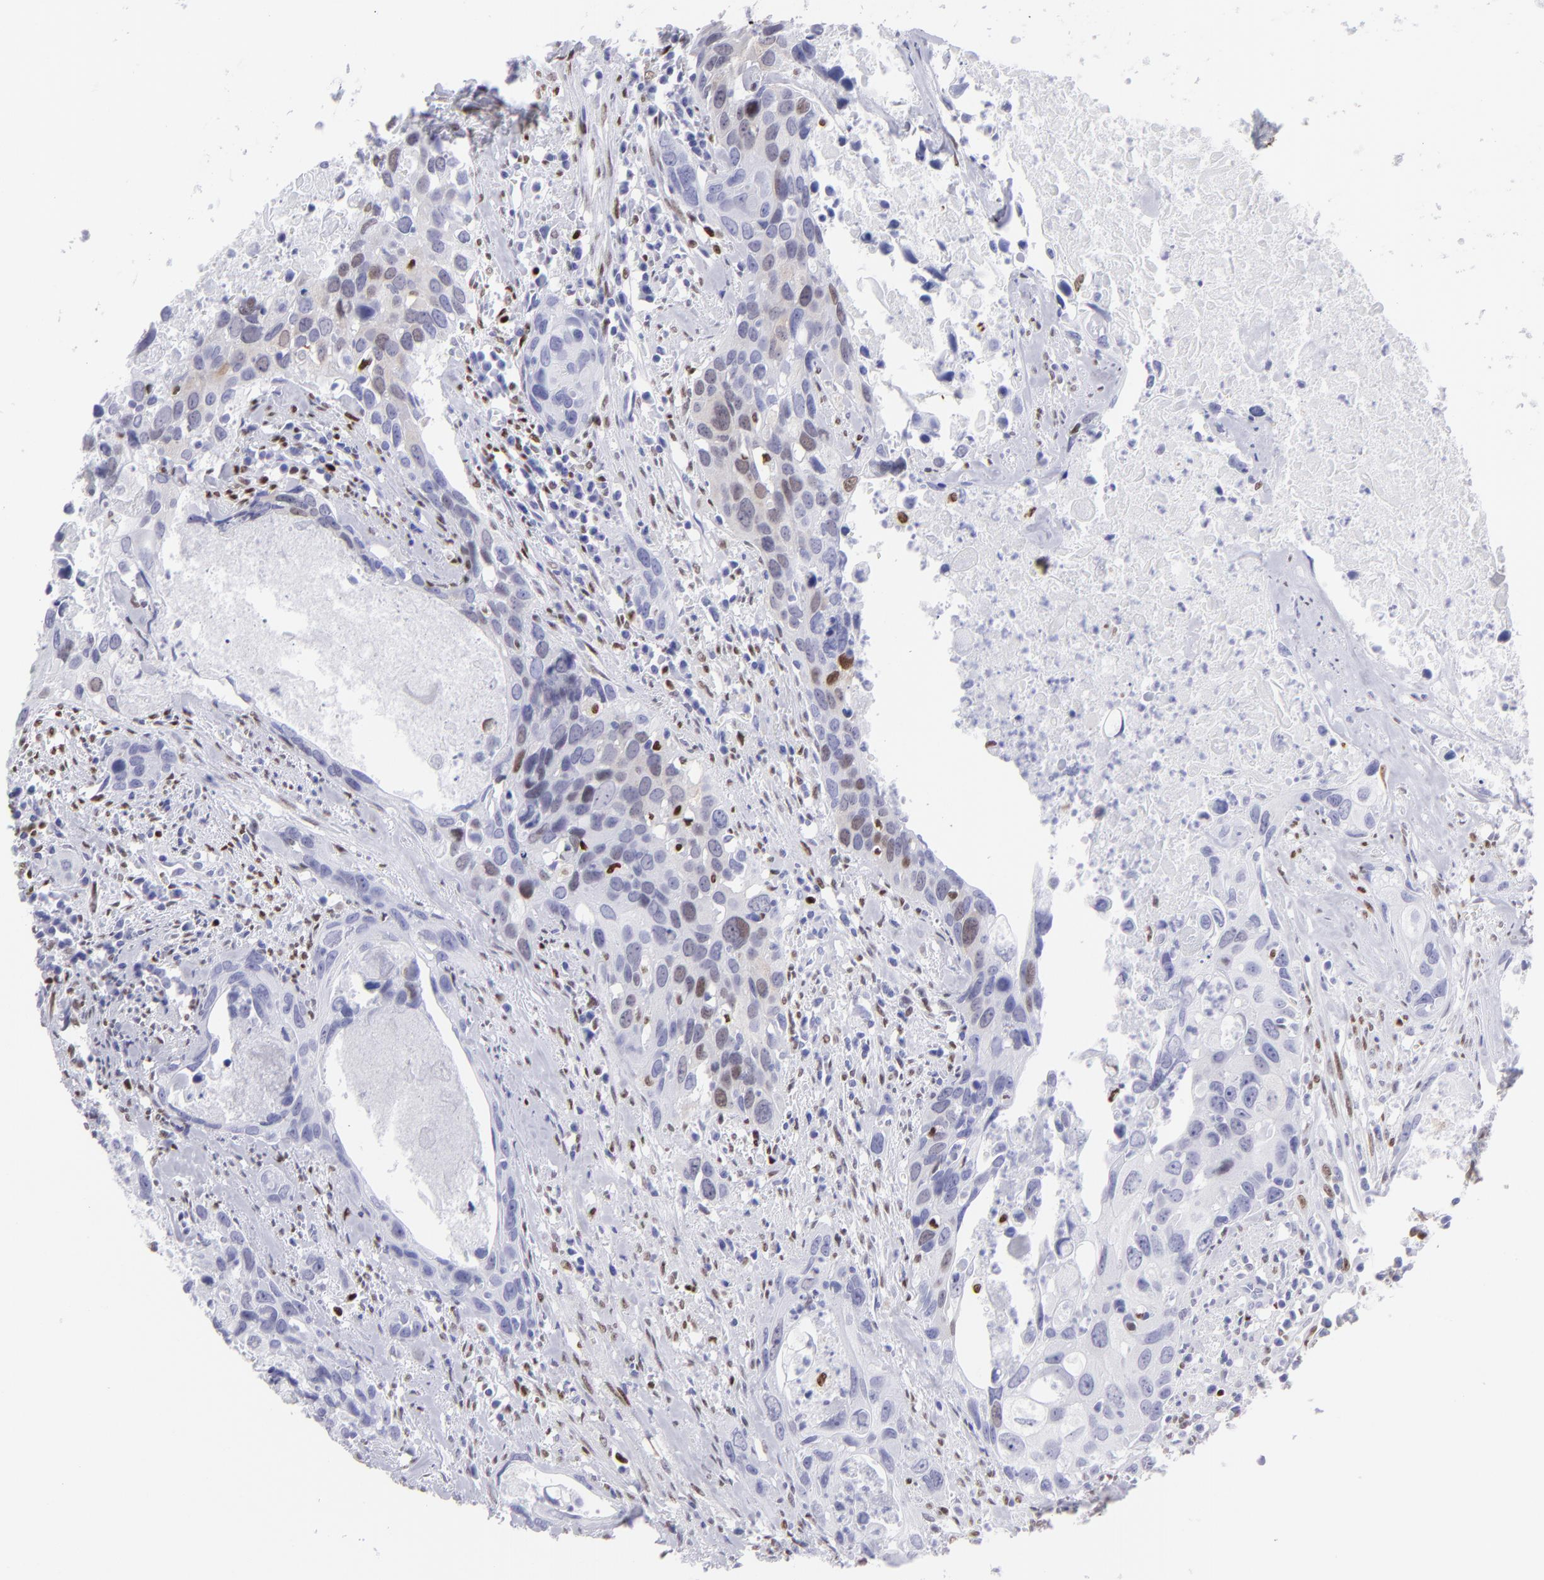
{"staining": {"intensity": "negative", "quantity": "none", "location": "none"}, "tissue": "urothelial cancer", "cell_type": "Tumor cells", "image_type": "cancer", "snomed": [{"axis": "morphology", "description": "Urothelial carcinoma, High grade"}, {"axis": "topography", "description": "Urinary bladder"}], "caption": "IHC of human urothelial cancer shows no expression in tumor cells. The staining was performed using DAB (3,3'-diaminobenzidine) to visualize the protein expression in brown, while the nuclei were stained in blue with hematoxylin (Magnification: 20x).", "gene": "MITF", "patient": {"sex": "male", "age": 71}}